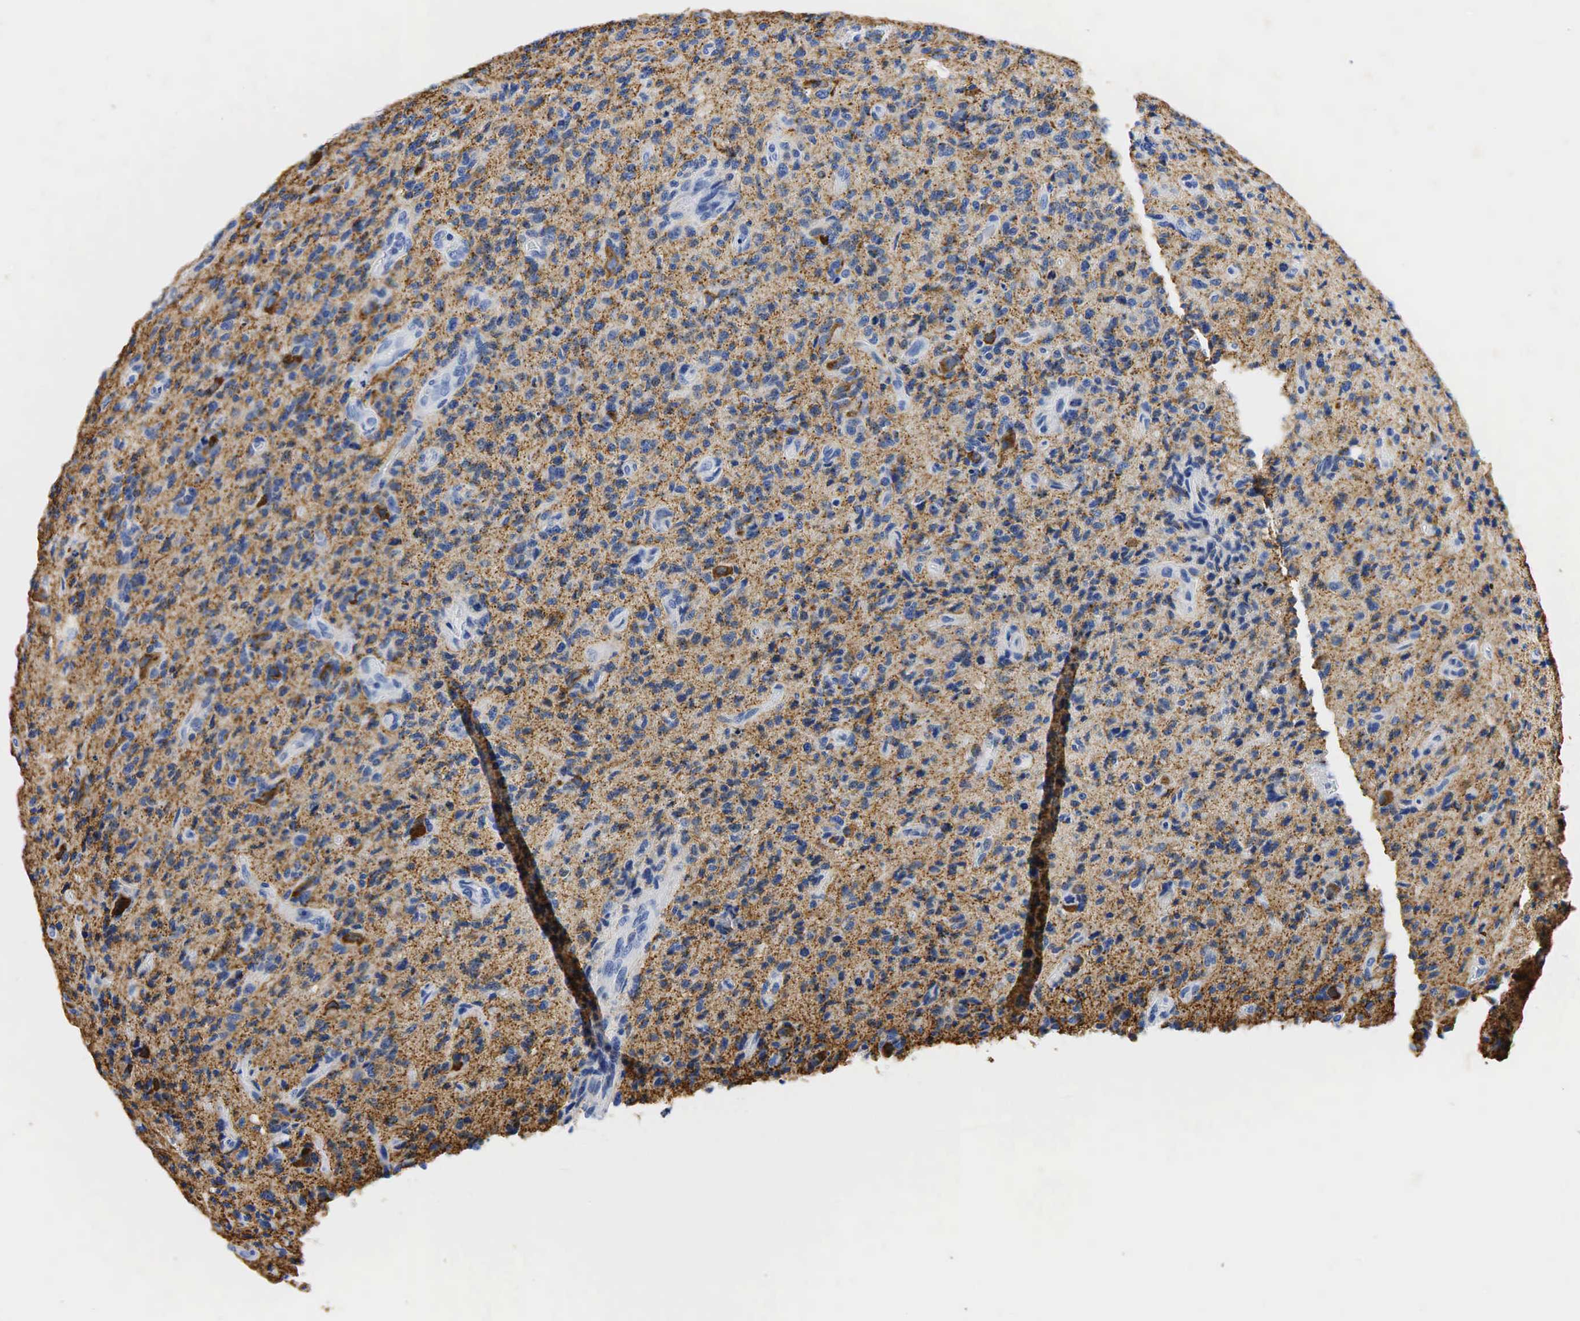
{"staining": {"intensity": "moderate", "quantity": ">75%", "location": "cytoplasmic/membranous"}, "tissue": "glioma", "cell_type": "Tumor cells", "image_type": "cancer", "snomed": [{"axis": "morphology", "description": "Glioma, malignant, High grade"}, {"axis": "topography", "description": "Brain"}], "caption": "A histopathology image of human glioma stained for a protein displays moderate cytoplasmic/membranous brown staining in tumor cells. The protein of interest is stained brown, and the nuclei are stained in blue (DAB (3,3'-diaminobenzidine) IHC with brightfield microscopy, high magnification).", "gene": "SYP", "patient": {"sex": "male", "age": 36}}